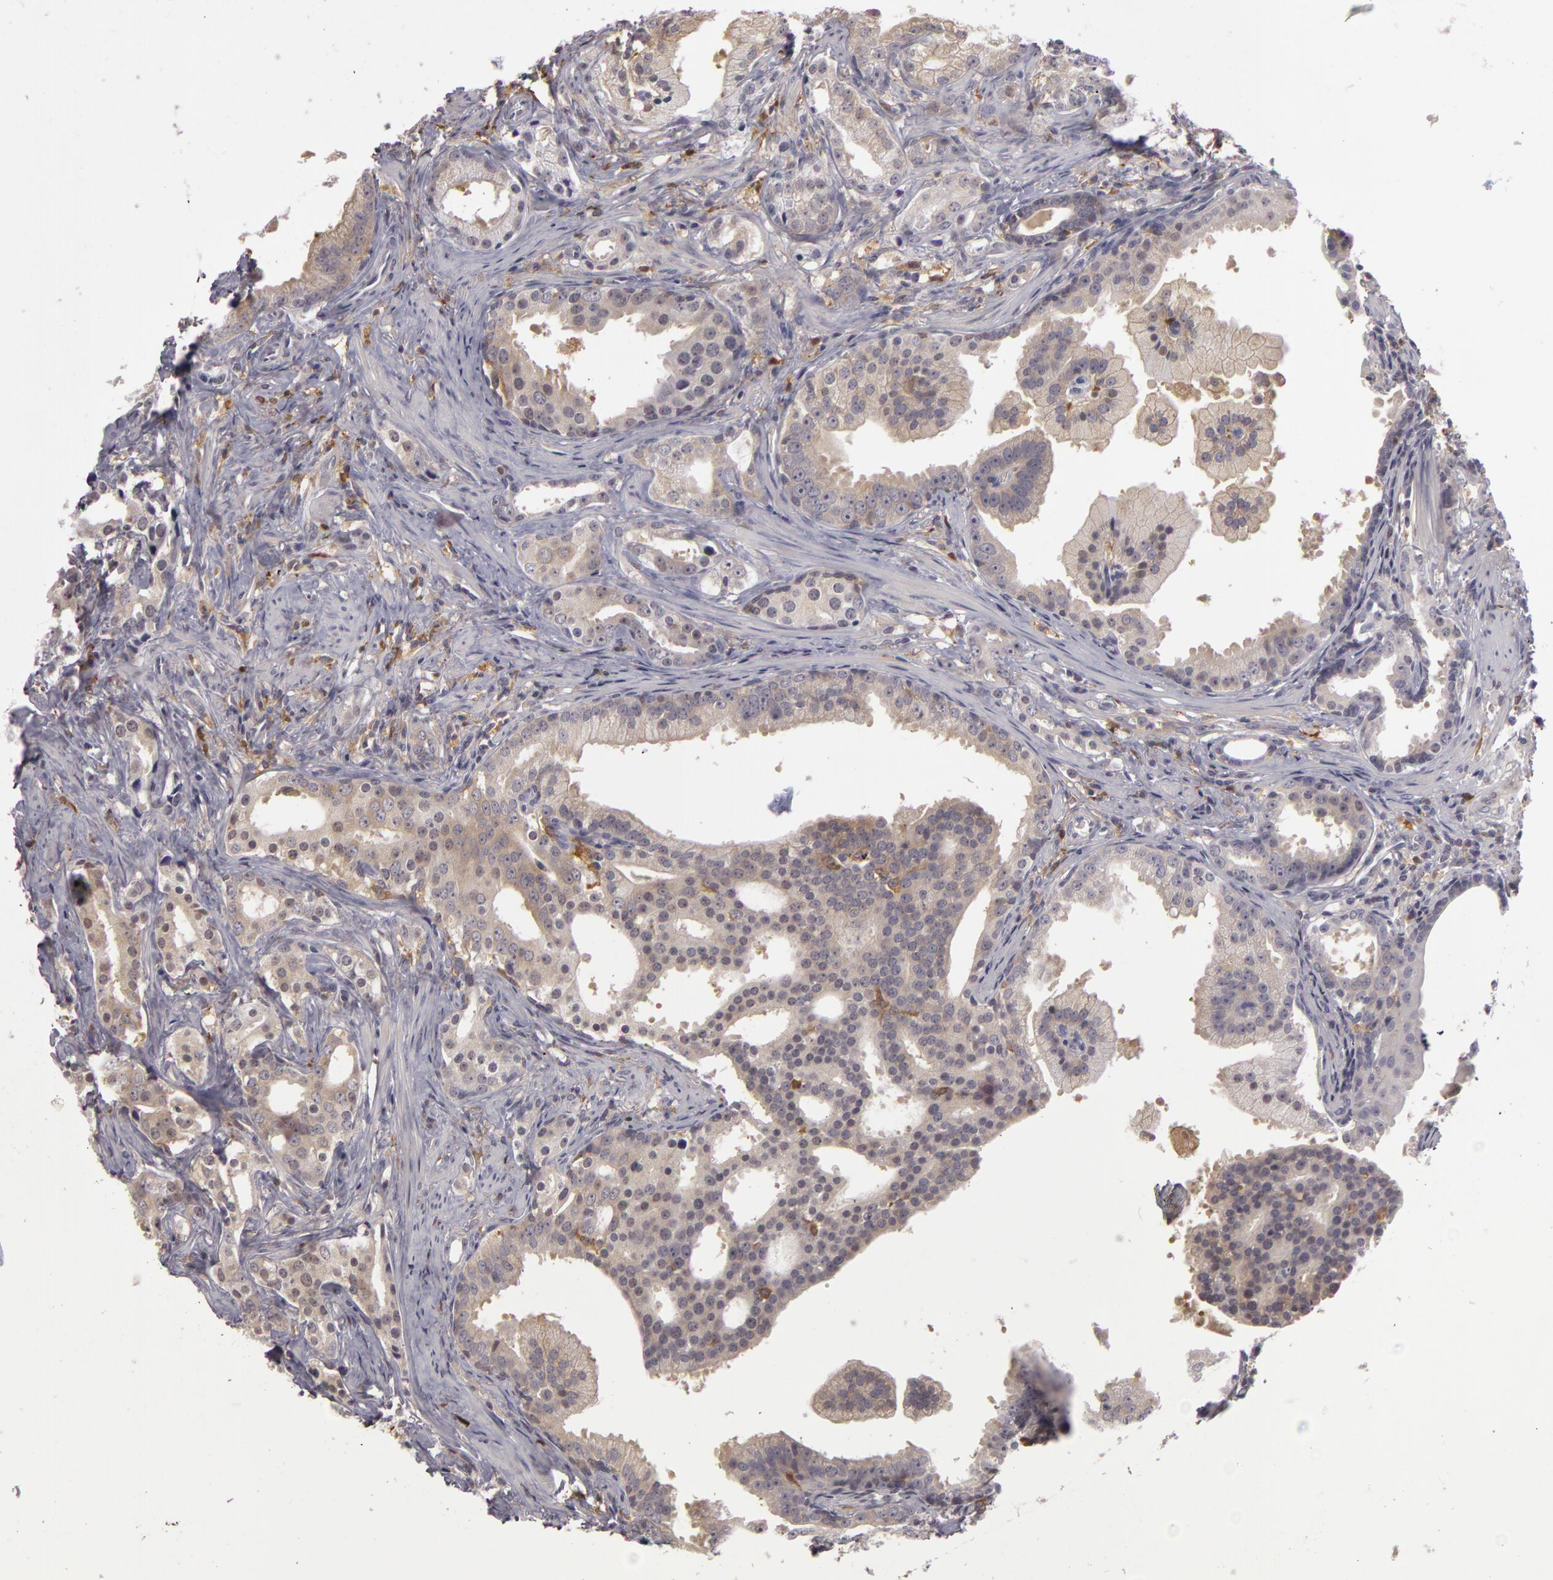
{"staining": {"intensity": "negative", "quantity": "none", "location": "none"}, "tissue": "prostate cancer", "cell_type": "Tumor cells", "image_type": "cancer", "snomed": [{"axis": "morphology", "description": "Adenocarcinoma, Low grade"}, {"axis": "topography", "description": "Prostate"}], "caption": "This is a micrograph of immunohistochemistry (IHC) staining of prostate adenocarcinoma (low-grade), which shows no expression in tumor cells.", "gene": "GNPDA1", "patient": {"sex": "male", "age": 59}}